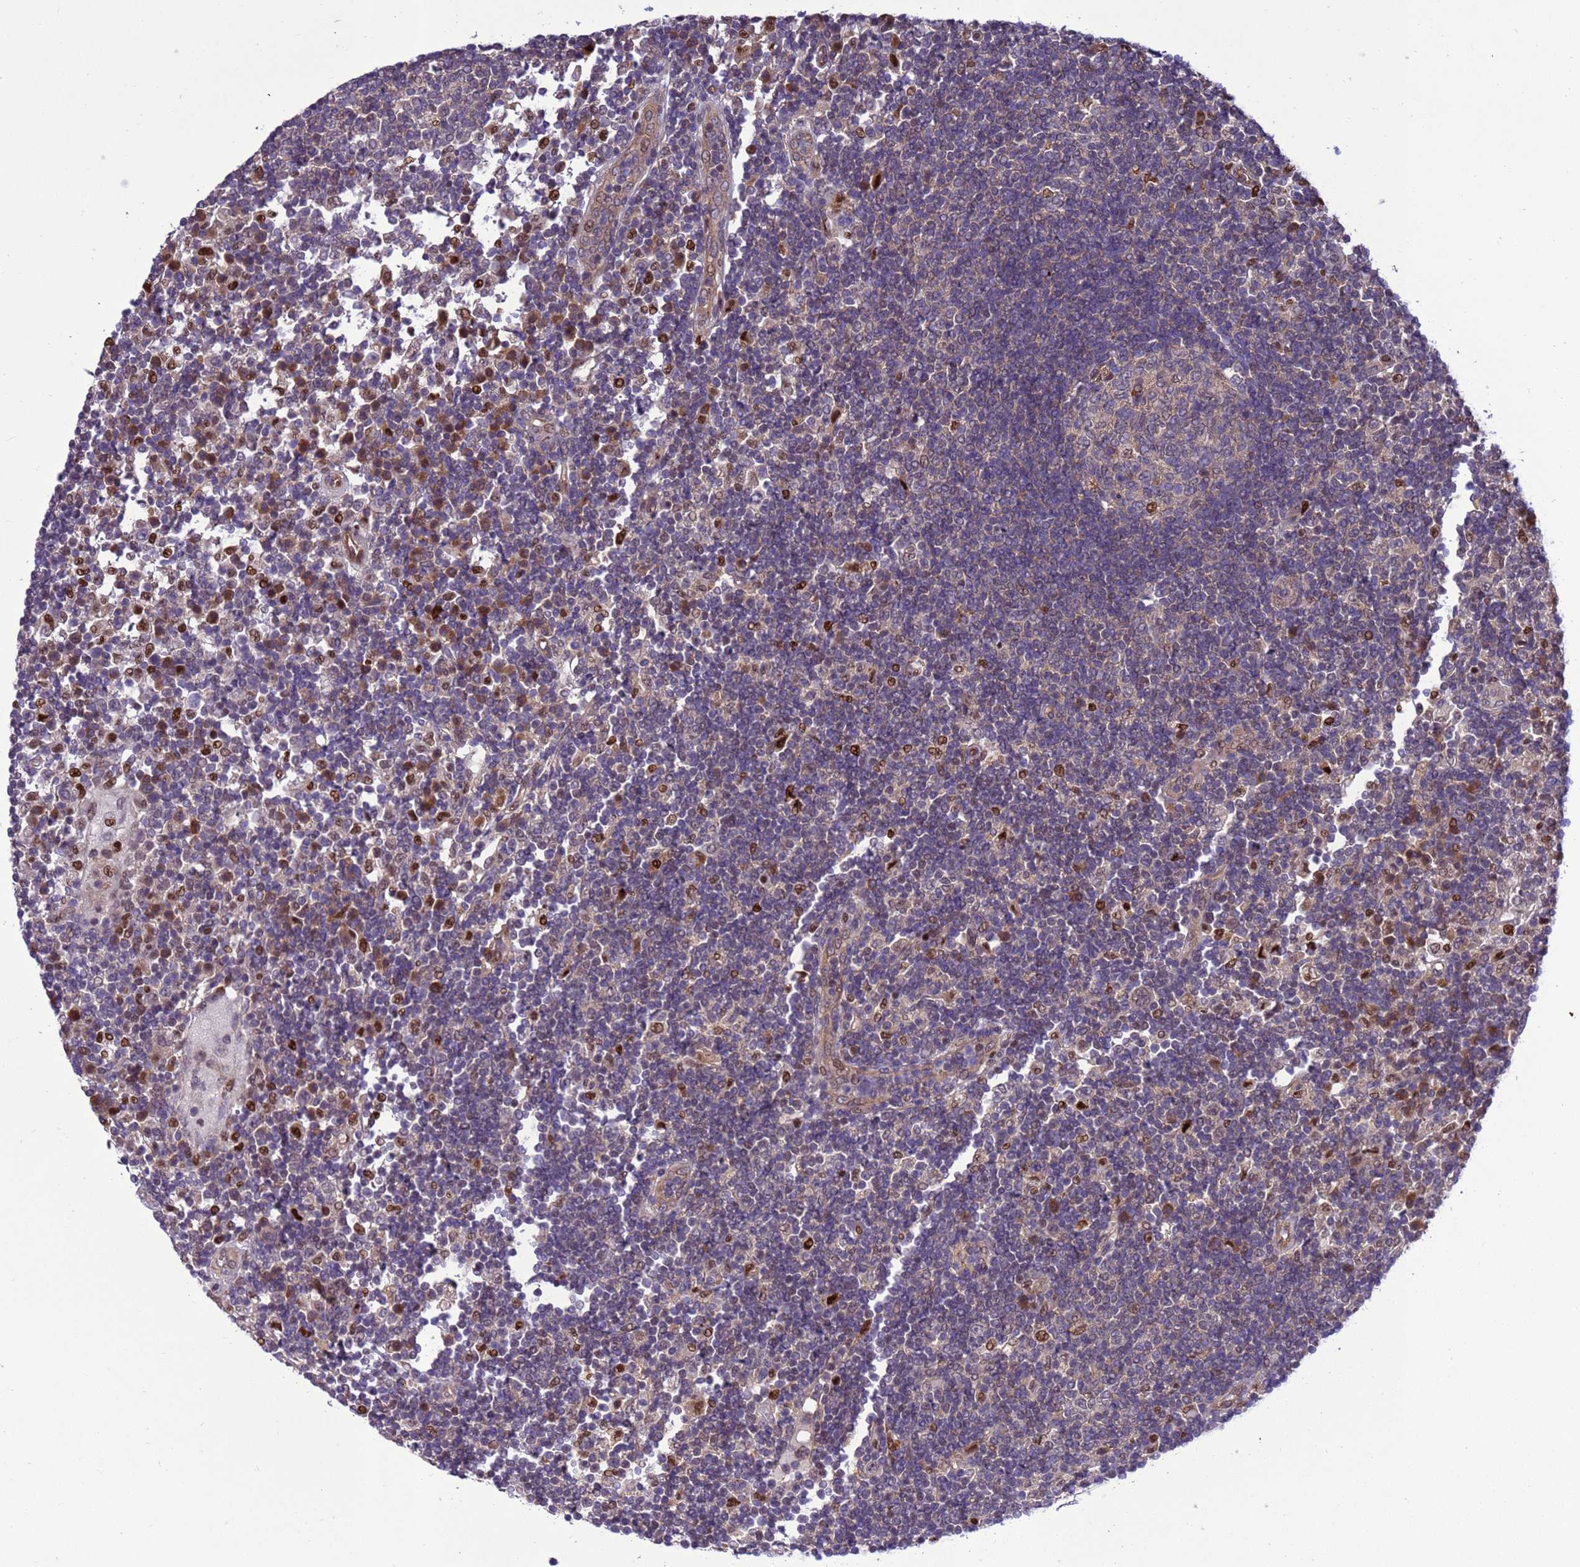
{"staining": {"intensity": "negative", "quantity": "none", "location": "none"}, "tissue": "lymph node", "cell_type": "Germinal center cells", "image_type": "normal", "snomed": [{"axis": "morphology", "description": "Normal tissue, NOS"}, {"axis": "topography", "description": "Lymph node"}], "caption": "The micrograph shows no significant expression in germinal center cells of lymph node.", "gene": "RASD1", "patient": {"sex": "female", "age": 53}}